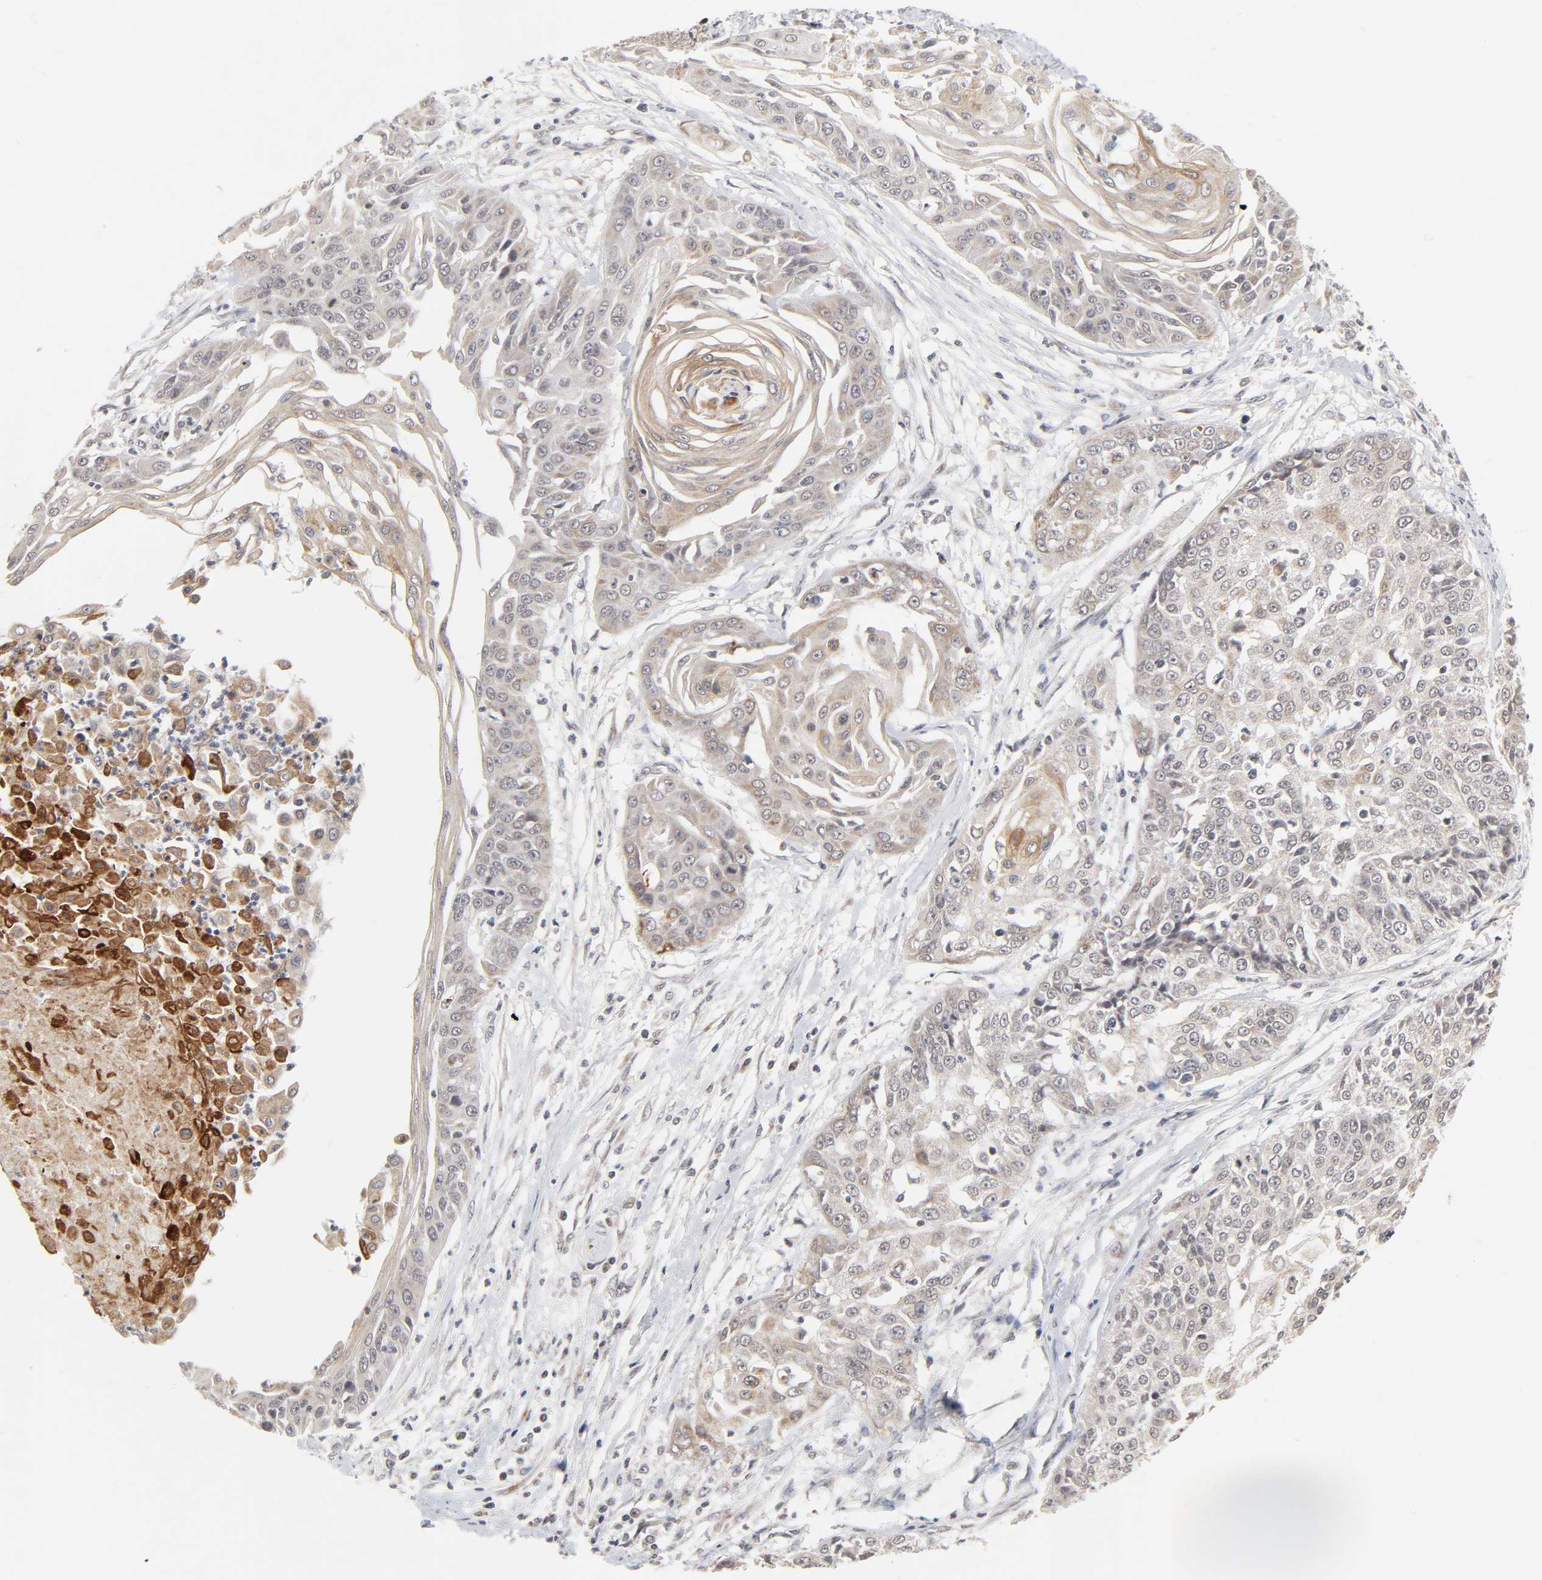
{"staining": {"intensity": "moderate", "quantity": "25%-75%", "location": "cytoplasmic/membranous"}, "tissue": "cervical cancer", "cell_type": "Tumor cells", "image_type": "cancer", "snomed": [{"axis": "morphology", "description": "Squamous cell carcinoma, NOS"}, {"axis": "topography", "description": "Cervix"}], "caption": "This is a micrograph of immunohistochemistry staining of cervical cancer, which shows moderate staining in the cytoplasmic/membranous of tumor cells.", "gene": "AUH", "patient": {"sex": "female", "age": 64}}